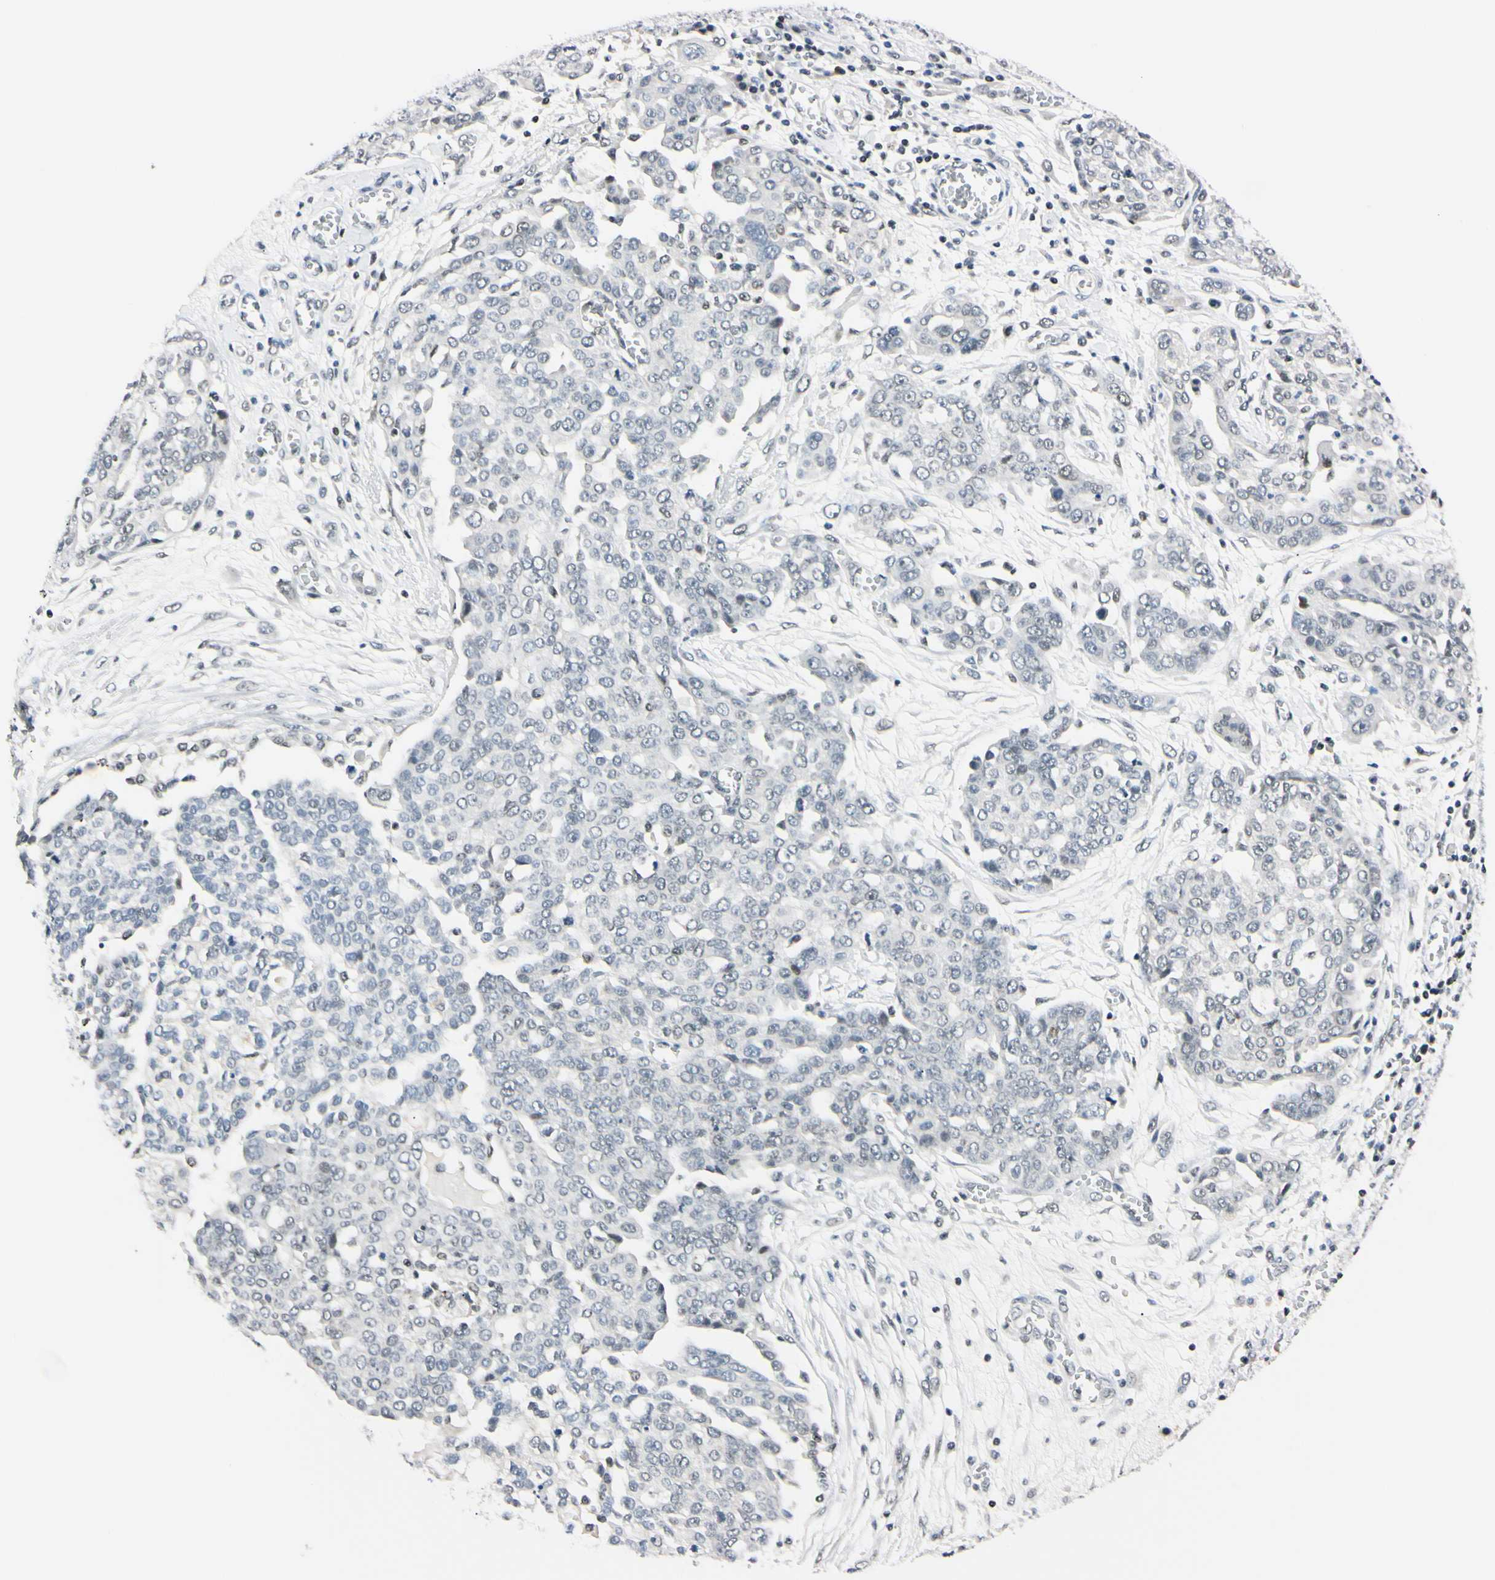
{"staining": {"intensity": "negative", "quantity": "none", "location": "none"}, "tissue": "ovarian cancer", "cell_type": "Tumor cells", "image_type": "cancer", "snomed": [{"axis": "morphology", "description": "Cystadenocarcinoma, serous, NOS"}, {"axis": "topography", "description": "Soft tissue"}, {"axis": "topography", "description": "Ovary"}], "caption": "Protein analysis of ovarian serous cystadenocarcinoma demonstrates no significant positivity in tumor cells. (DAB (3,3'-diaminobenzidine) immunohistochemistry (IHC) visualized using brightfield microscopy, high magnification).", "gene": "C1orf174", "patient": {"sex": "female", "age": 57}}